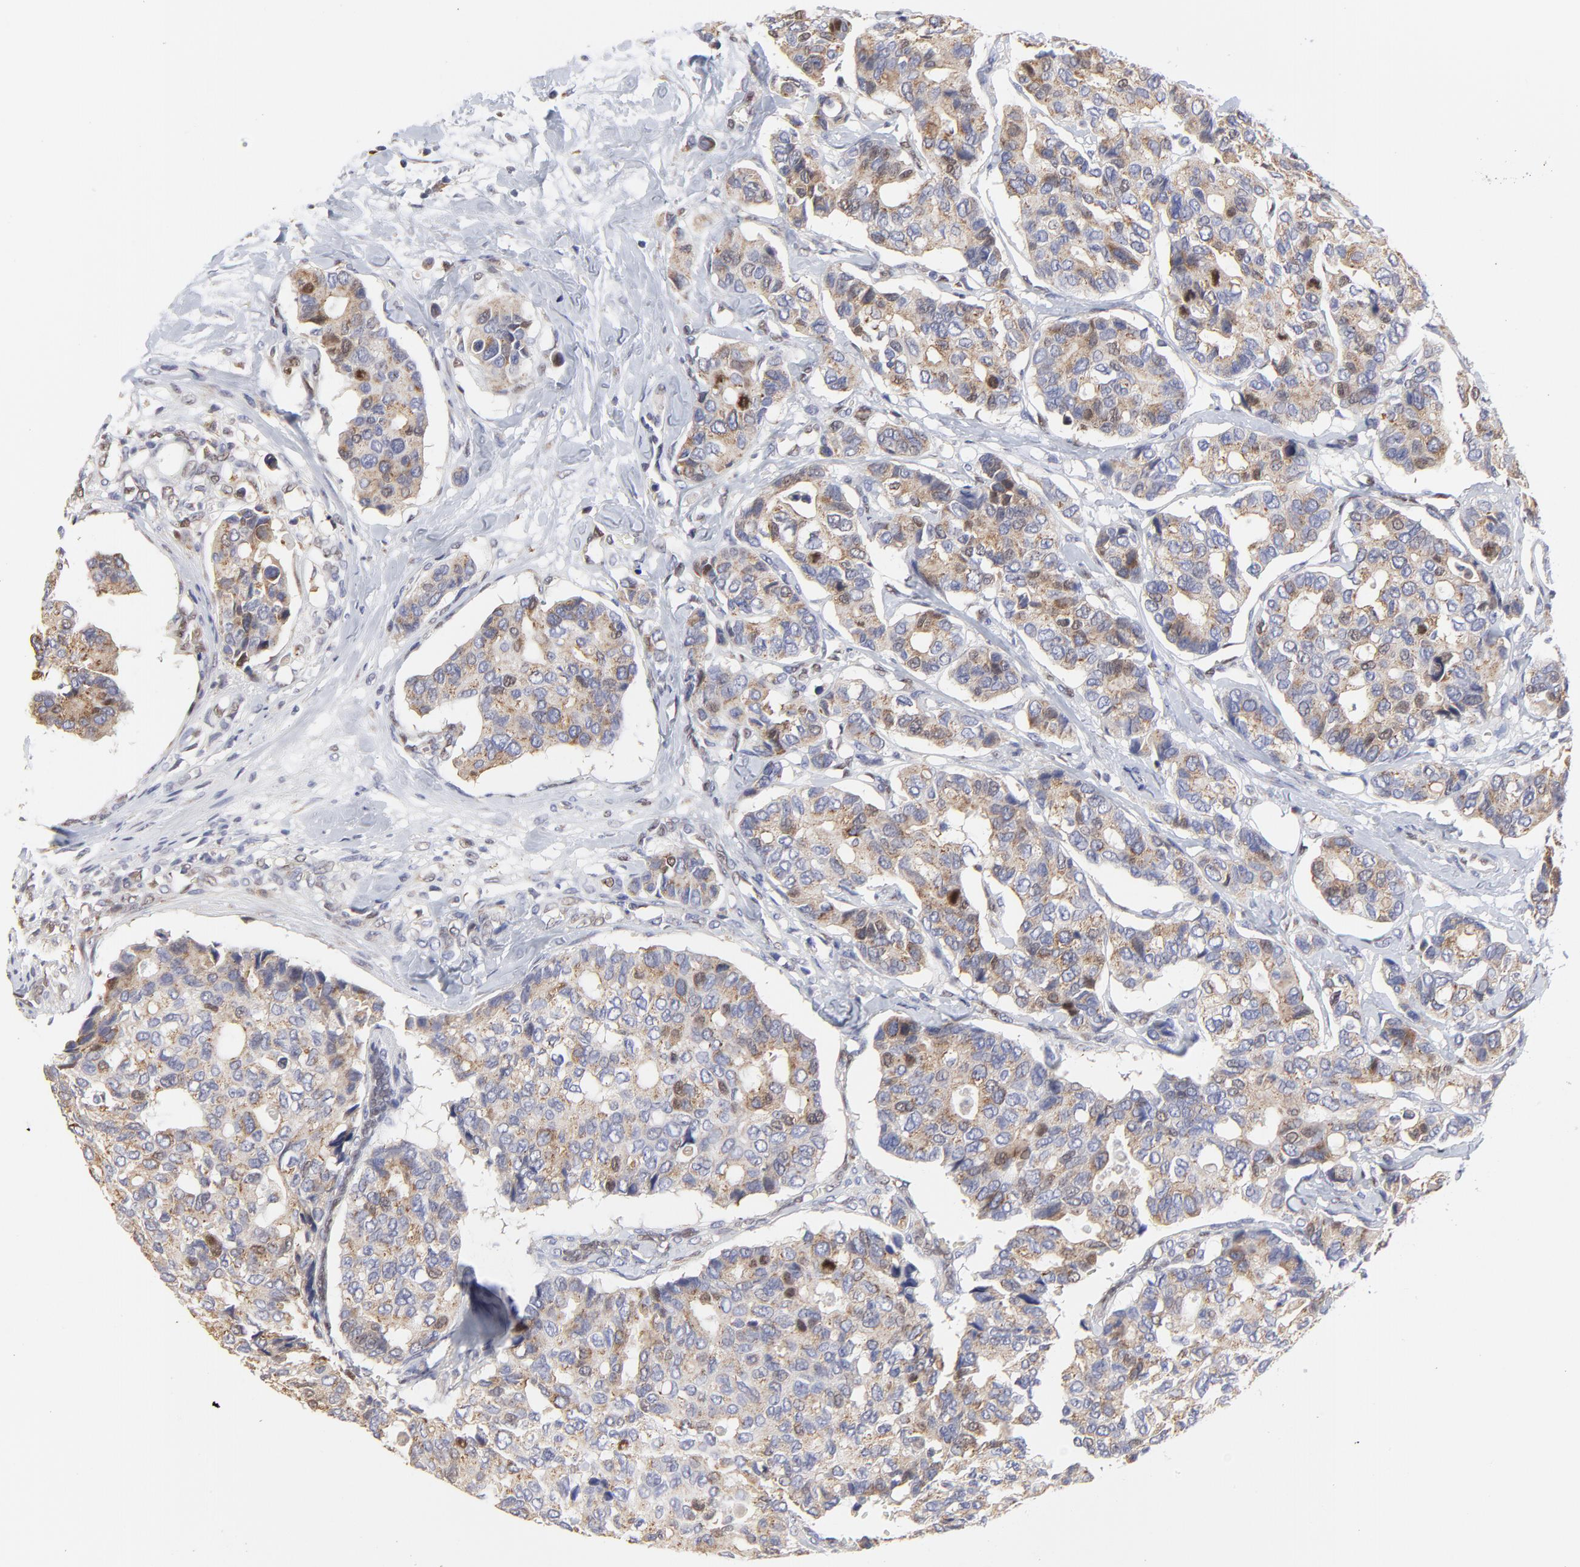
{"staining": {"intensity": "weak", "quantity": "25%-75%", "location": "cytoplasmic/membranous"}, "tissue": "breast cancer", "cell_type": "Tumor cells", "image_type": "cancer", "snomed": [{"axis": "morphology", "description": "Duct carcinoma"}, {"axis": "topography", "description": "Breast"}], "caption": "Immunohistochemistry (IHC) photomicrograph of neoplastic tissue: human breast invasive ductal carcinoma stained using immunohistochemistry (IHC) exhibits low levels of weak protein expression localized specifically in the cytoplasmic/membranous of tumor cells, appearing as a cytoplasmic/membranous brown color.", "gene": "NCAPH", "patient": {"sex": "female", "age": 69}}